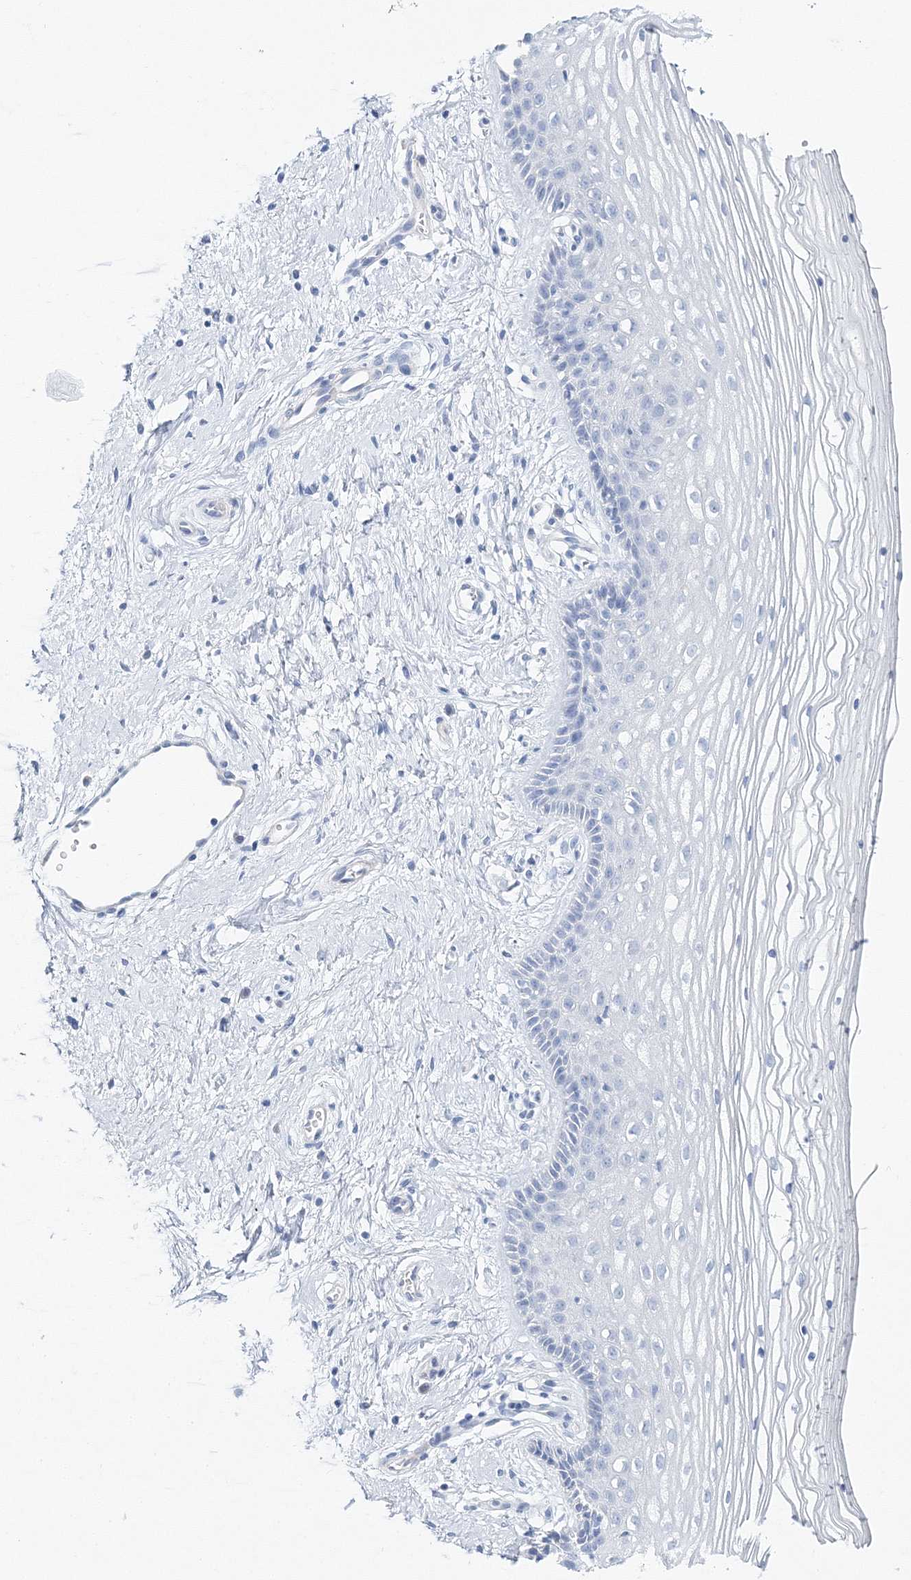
{"staining": {"intensity": "negative", "quantity": "none", "location": "none"}, "tissue": "vagina", "cell_type": "Squamous epithelial cells", "image_type": "normal", "snomed": [{"axis": "morphology", "description": "Normal tissue, NOS"}, {"axis": "topography", "description": "Vagina"}], "caption": "High power microscopy photomicrograph of an immunohistochemistry histopathology image of benign vagina, revealing no significant positivity in squamous epithelial cells.", "gene": "MYOZ2", "patient": {"sex": "female", "age": 46}}